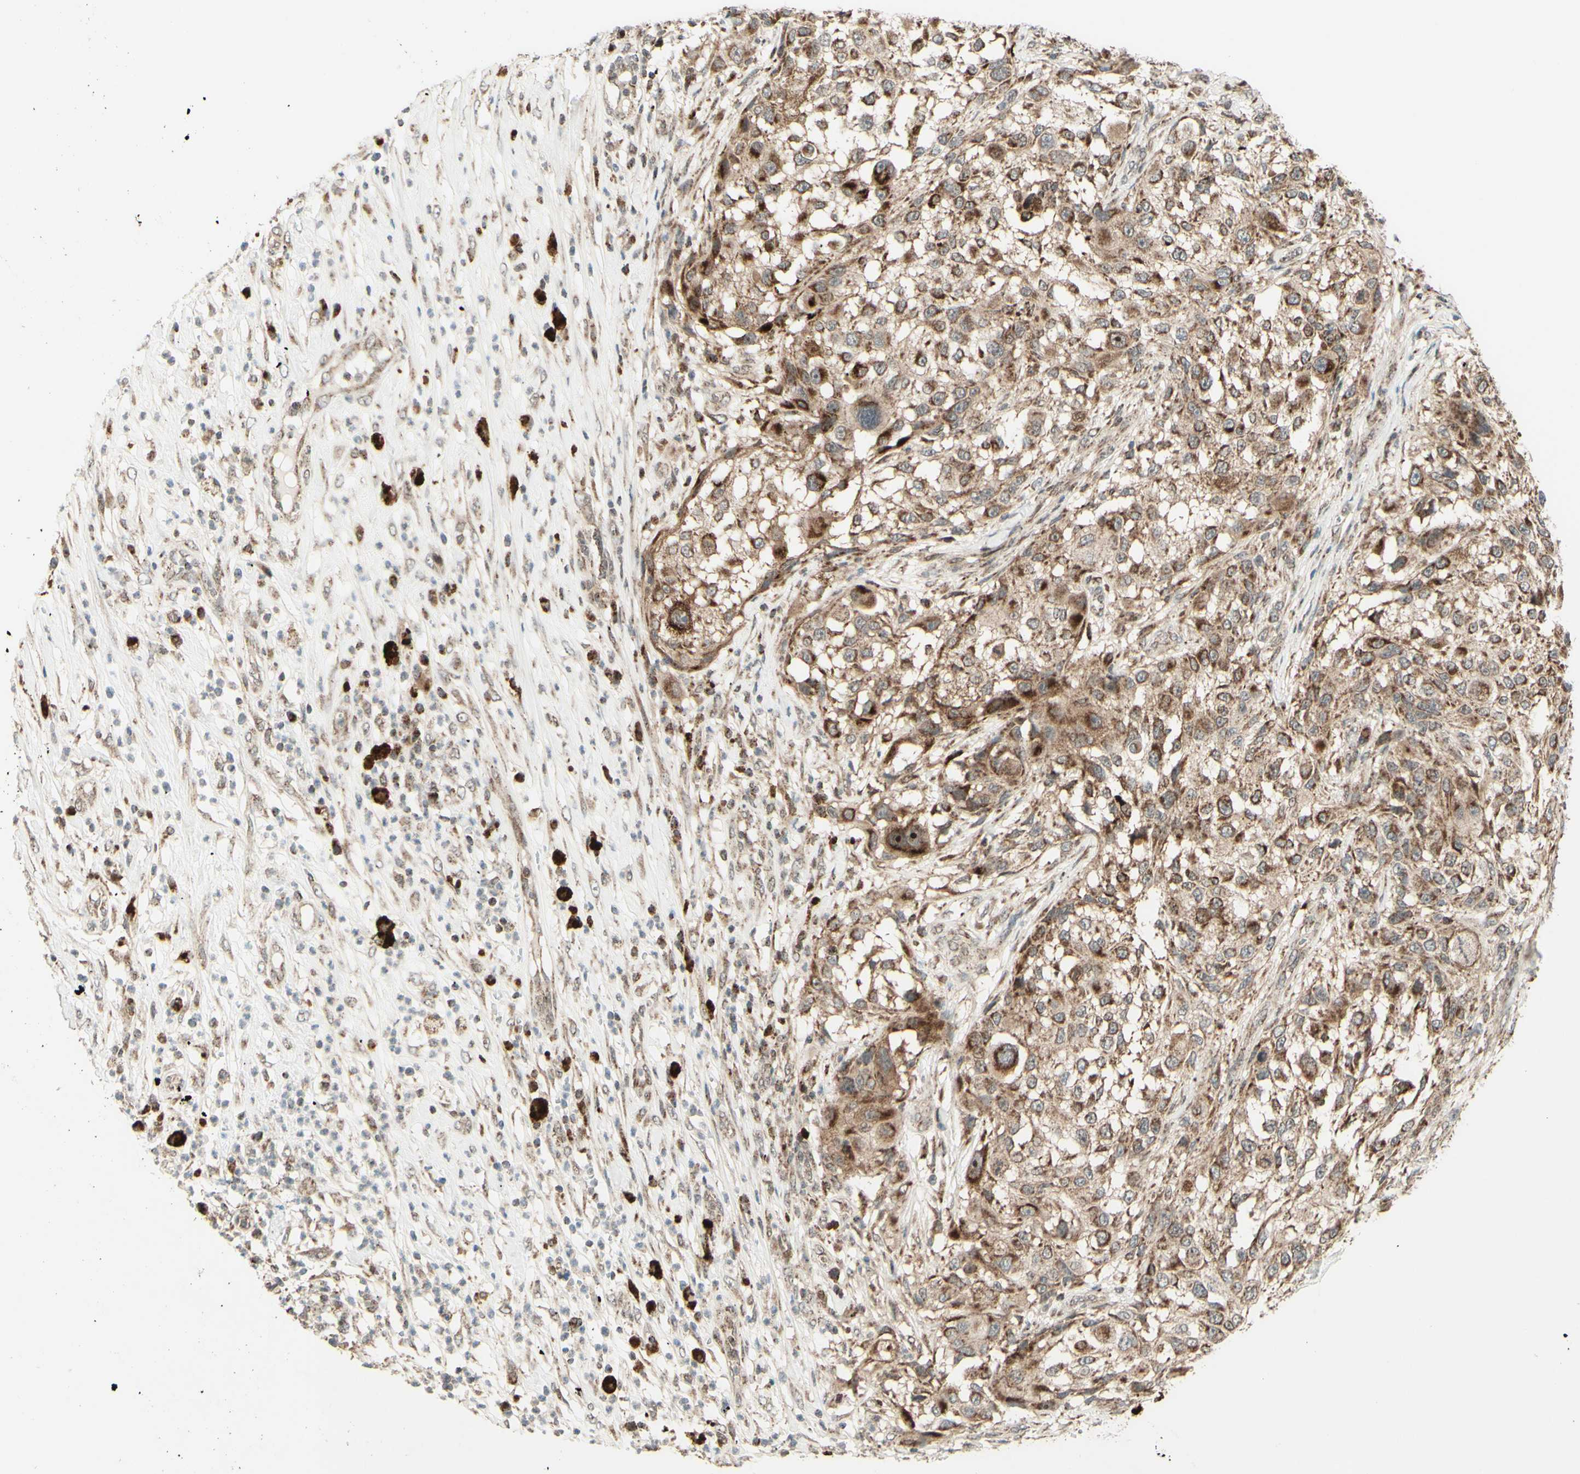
{"staining": {"intensity": "moderate", "quantity": ">75%", "location": "cytoplasmic/membranous"}, "tissue": "melanoma", "cell_type": "Tumor cells", "image_type": "cancer", "snomed": [{"axis": "morphology", "description": "Necrosis, NOS"}, {"axis": "morphology", "description": "Malignant melanoma, NOS"}, {"axis": "topography", "description": "Skin"}], "caption": "Melanoma stained with a protein marker demonstrates moderate staining in tumor cells.", "gene": "DHRS3", "patient": {"sex": "female", "age": 87}}